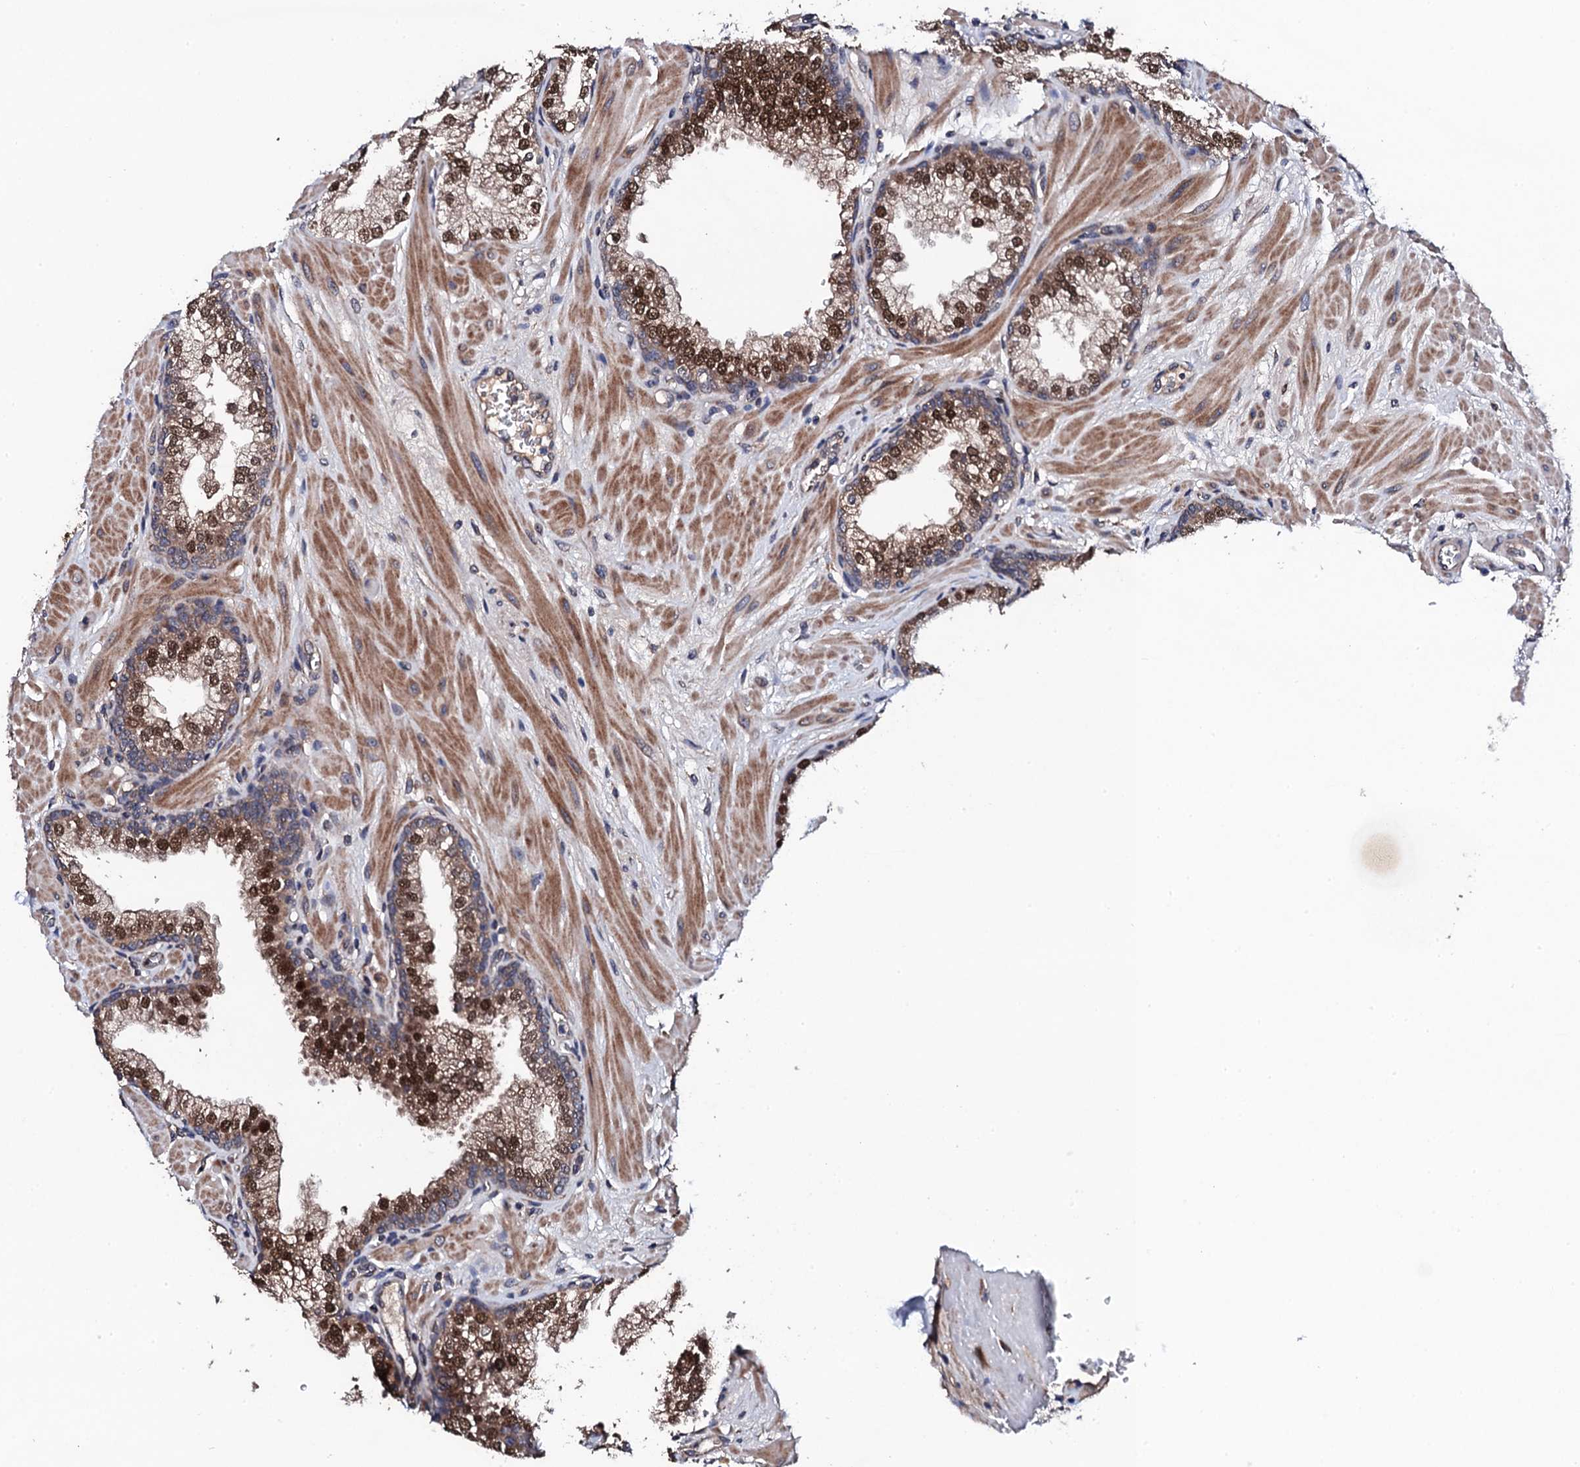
{"staining": {"intensity": "strong", "quantity": "25%-75%", "location": "cytoplasmic/membranous,nuclear"}, "tissue": "prostate", "cell_type": "Glandular cells", "image_type": "normal", "snomed": [{"axis": "morphology", "description": "Normal tissue, NOS"}, {"axis": "topography", "description": "Prostate"}], "caption": "IHC of benign prostate demonstrates high levels of strong cytoplasmic/membranous,nuclear positivity in approximately 25%-75% of glandular cells. IHC stains the protein of interest in brown and the nuclei are stained blue.", "gene": "IP6K1", "patient": {"sex": "male", "age": 60}}